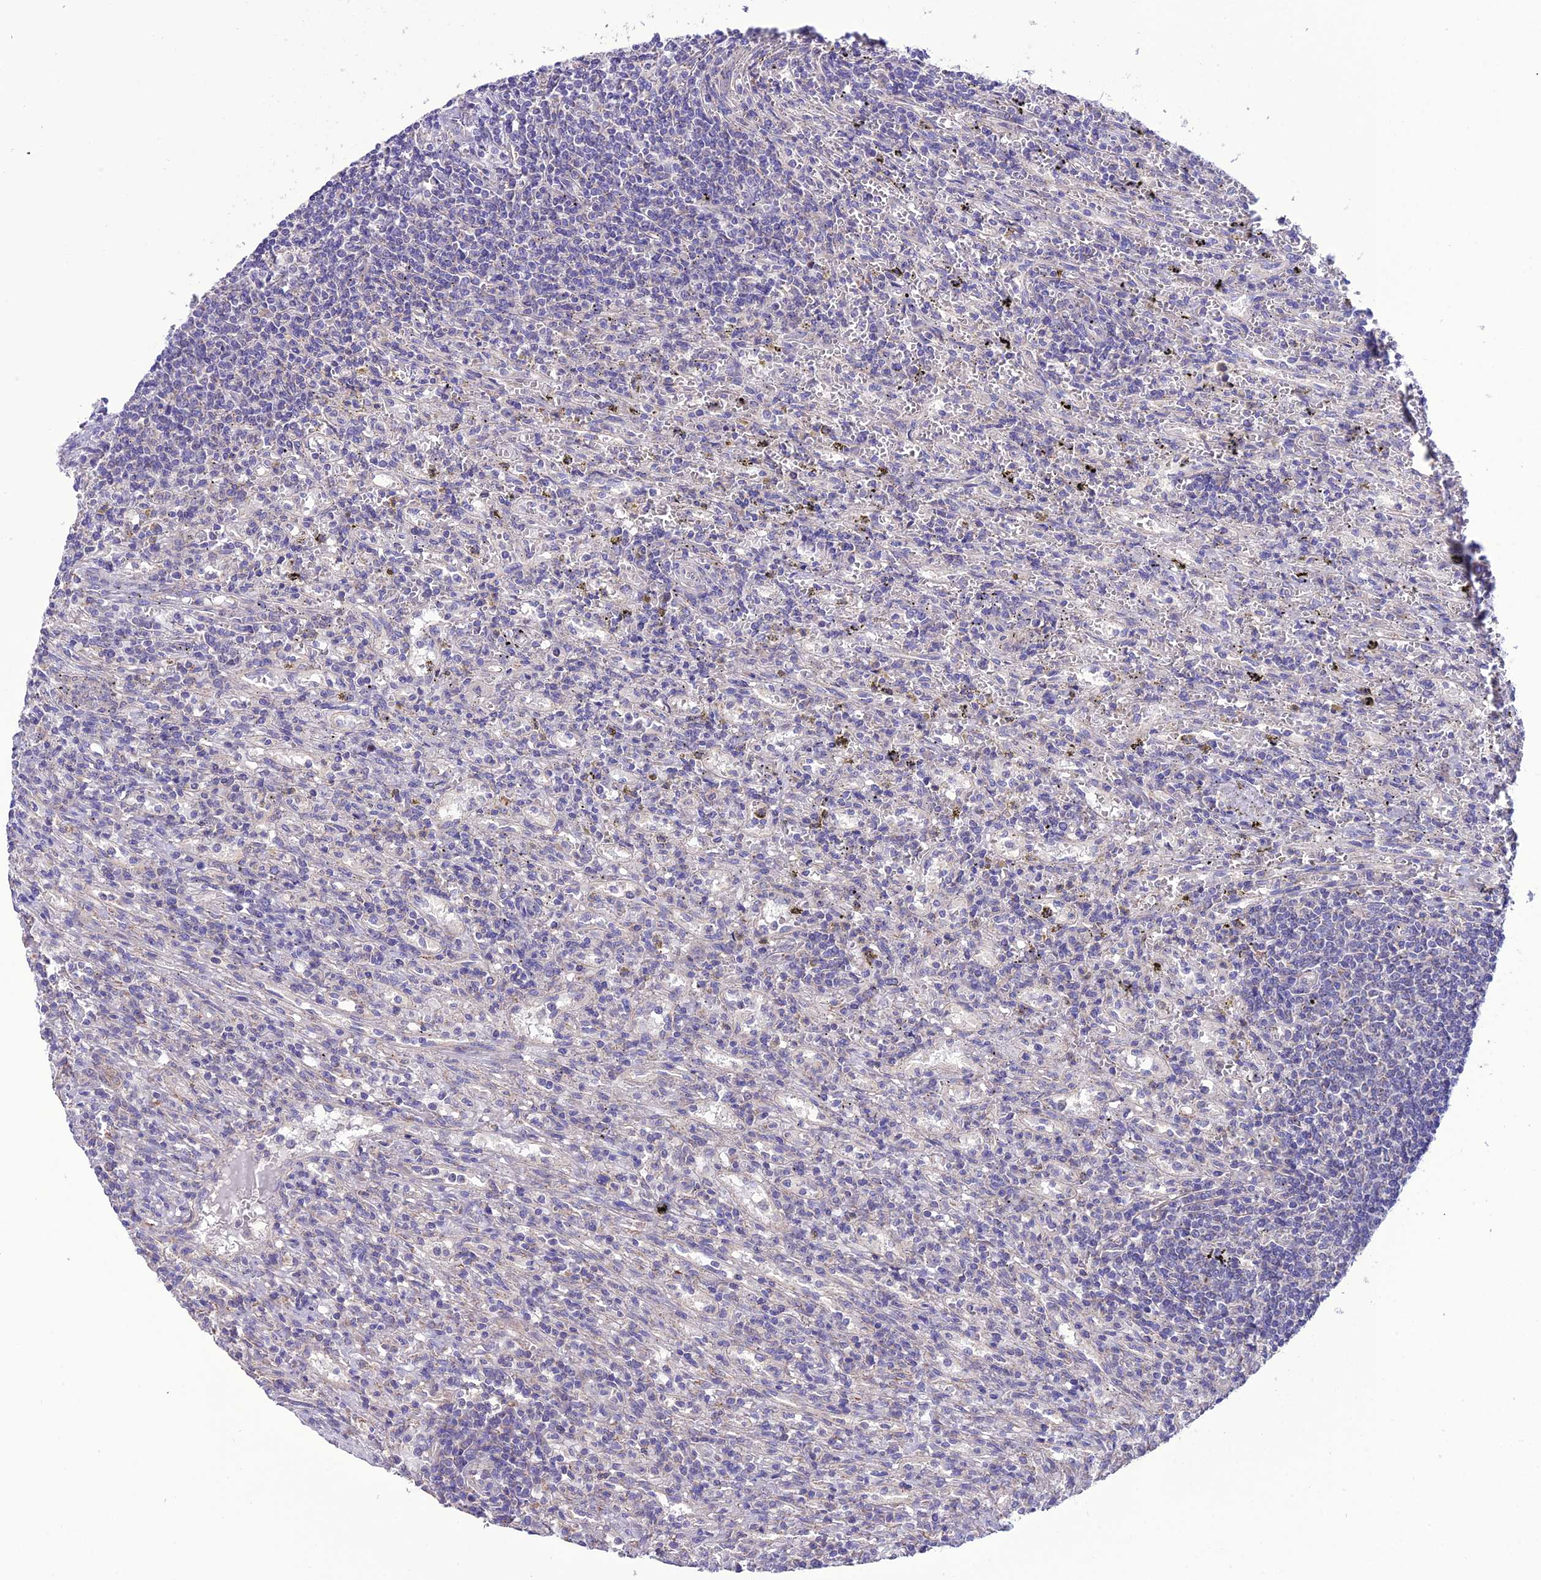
{"staining": {"intensity": "negative", "quantity": "none", "location": "none"}, "tissue": "lymphoma", "cell_type": "Tumor cells", "image_type": "cancer", "snomed": [{"axis": "morphology", "description": "Malignant lymphoma, non-Hodgkin's type, Low grade"}, {"axis": "topography", "description": "Spleen"}], "caption": "High magnification brightfield microscopy of low-grade malignant lymphoma, non-Hodgkin's type stained with DAB (3,3'-diaminobenzidine) (brown) and counterstained with hematoxylin (blue): tumor cells show no significant expression.", "gene": "HOGA1", "patient": {"sex": "male", "age": 76}}